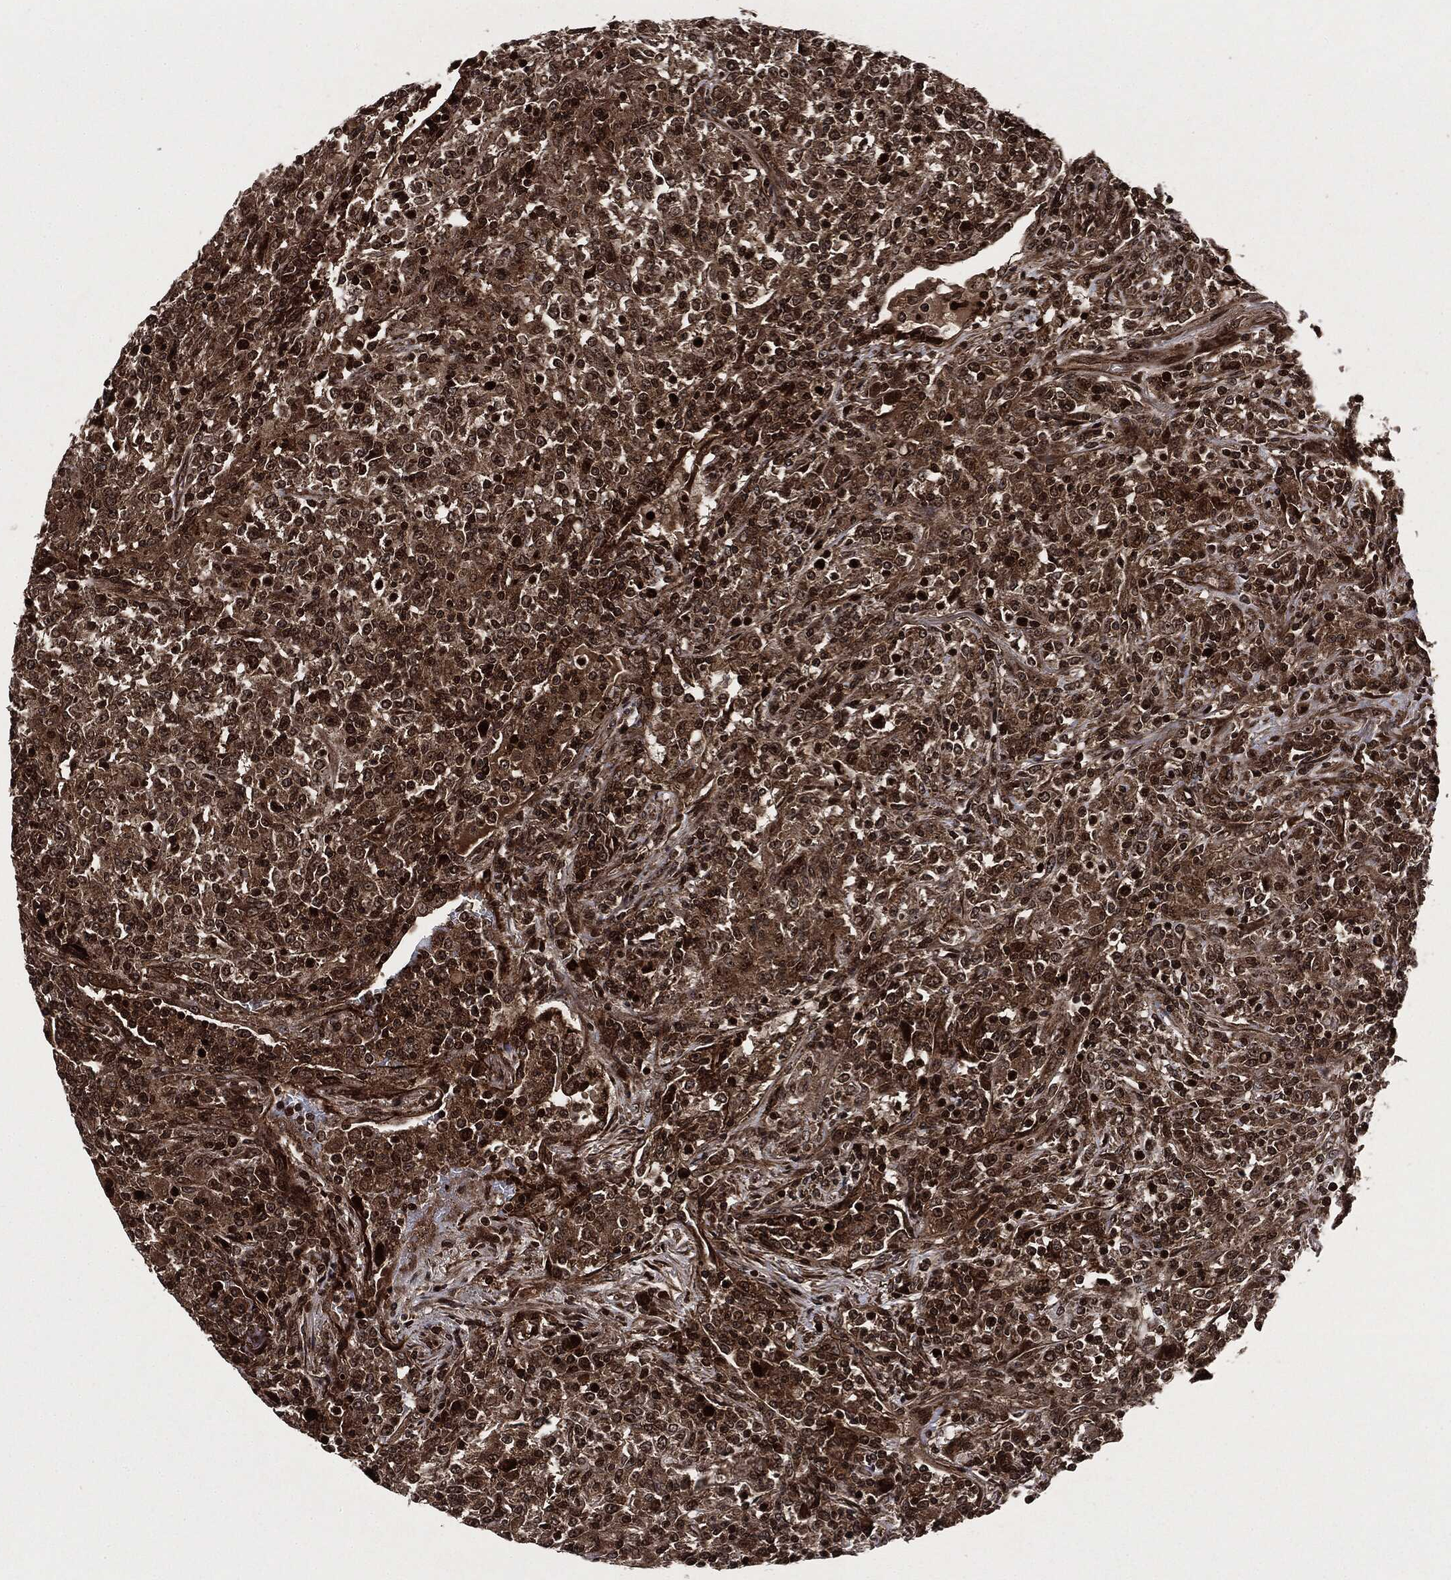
{"staining": {"intensity": "strong", "quantity": ">75%", "location": "cytoplasmic/membranous,nuclear"}, "tissue": "lymphoma", "cell_type": "Tumor cells", "image_type": "cancer", "snomed": [{"axis": "morphology", "description": "Malignant lymphoma, non-Hodgkin's type, High grade"}, {"axis": "topography", "description": "Lung"}], "caption": "Protein expression analysis of malignant lymphoma, non-Hodgkin's type (high-grade) reveals strong cytoplasmic/membranous and nuclear staining in about >75% of tumor cells.", "gene": "CARD6", "patient": {"sex": "male", "age": 79}}